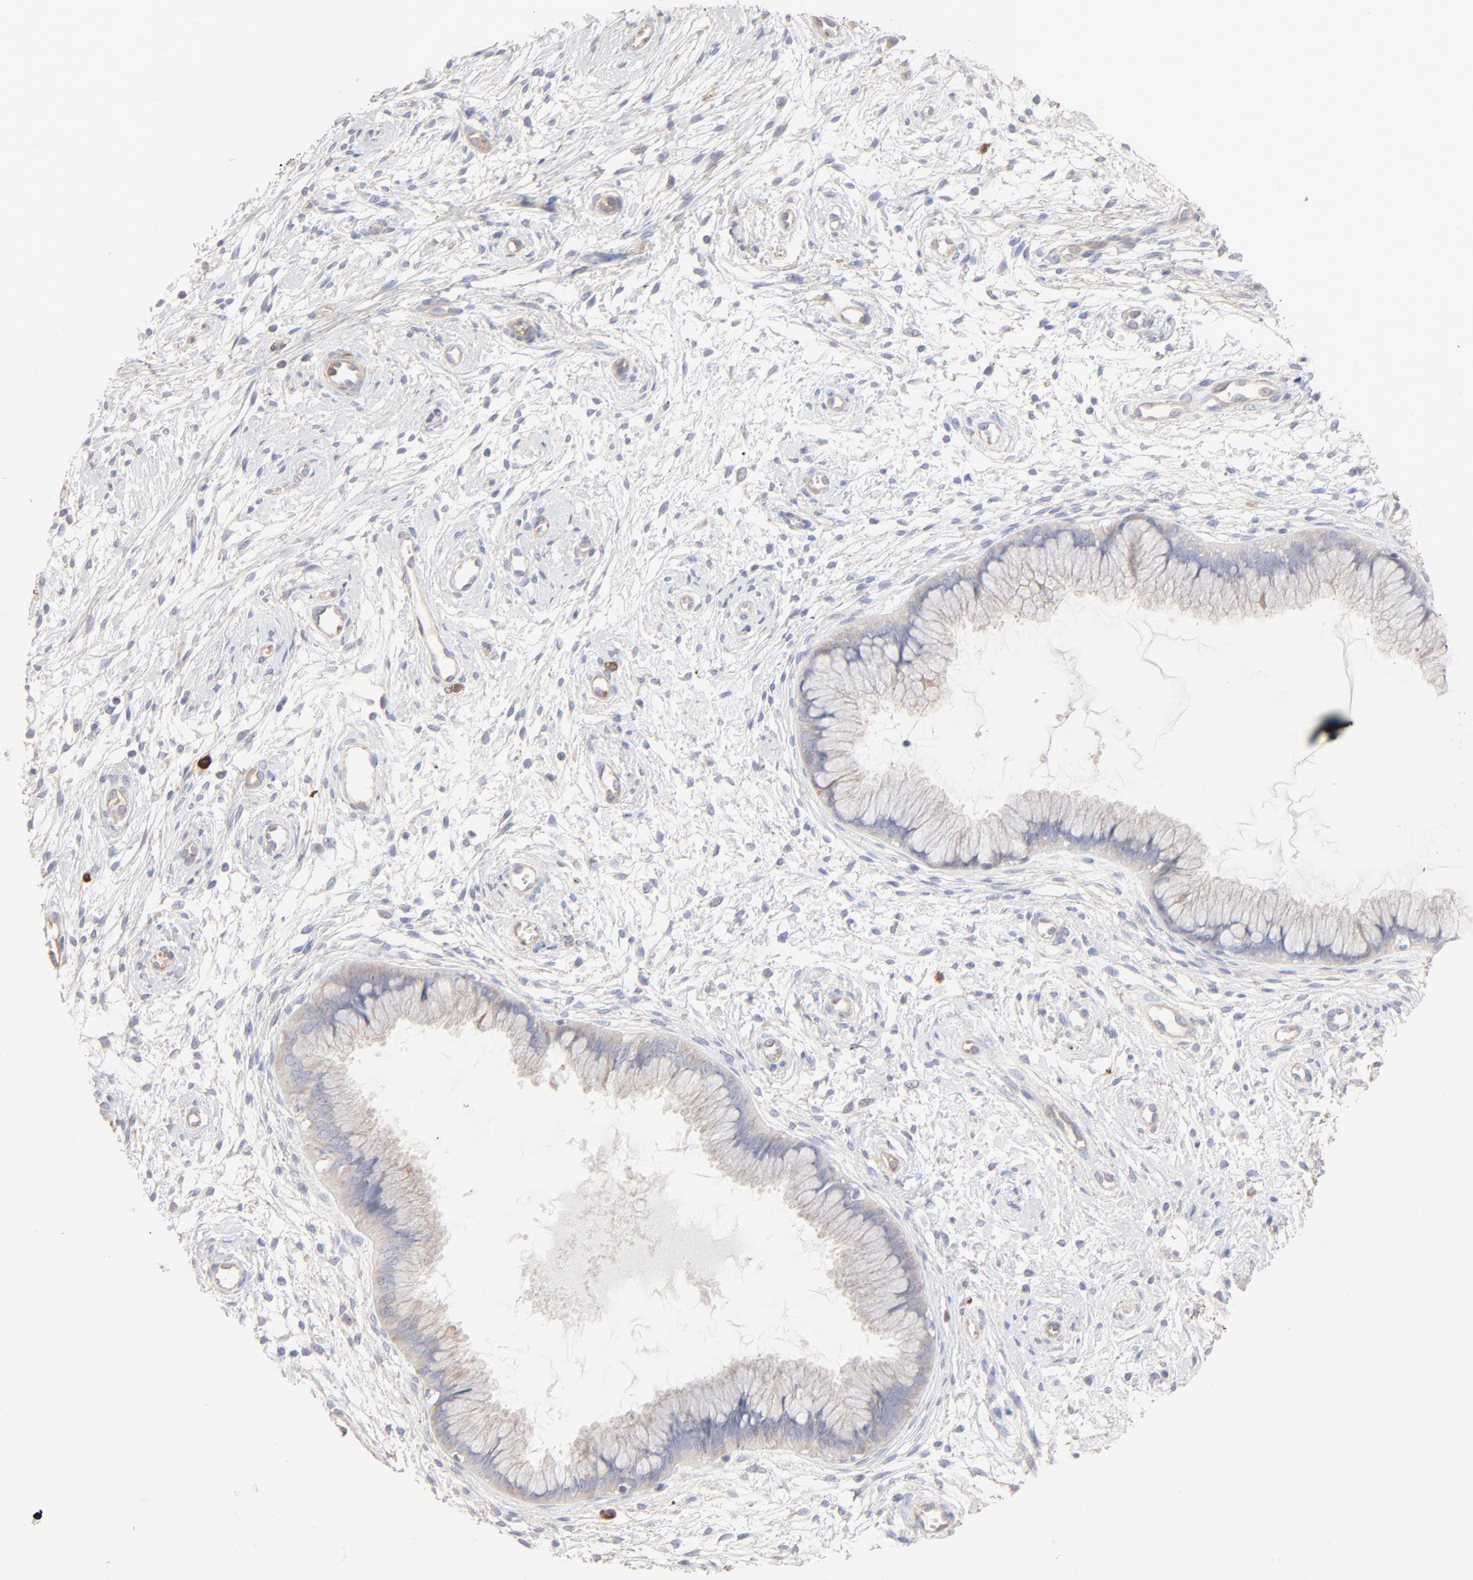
{"staining": {"intensity": "negative", "quantity": "none", "location": "none"}, "tissue": "cervix", "cell_type": "Glandular cells", "image_type": "normal", "snomed": [{"axis": "morphology", "description": "Normal tissue, NOS"}, {"axis": "topography", "description": "Cervix"}], "caption": "IHC photomicrograph of benign human cervix stained for a protein (brown), which reveals no staining in glandular cells.", "gene": "SPTB", "patient": {"sex": "female", "age": 39}}